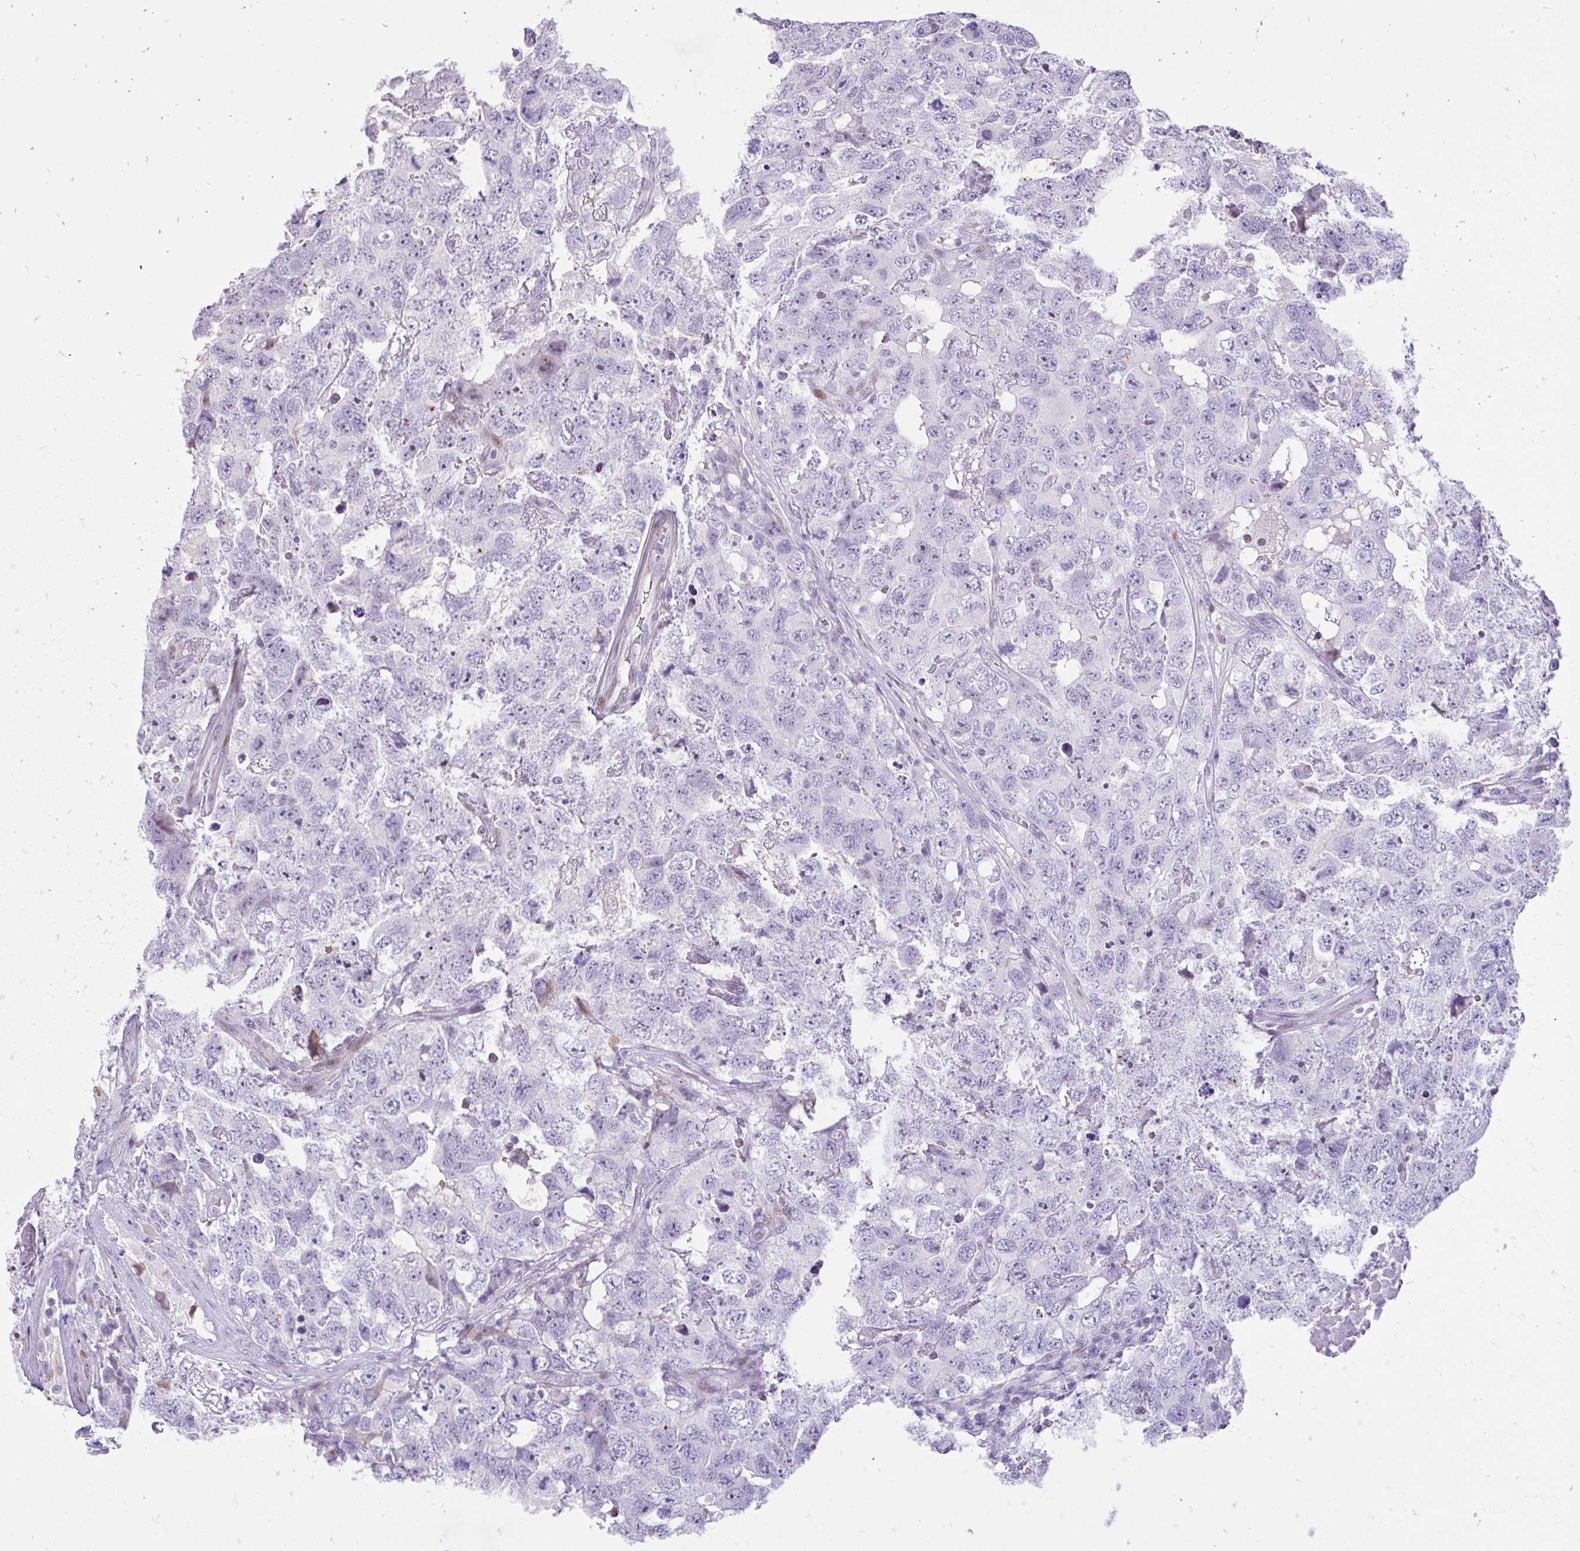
{"staining": {"intensity": "negative", "quantity": "none", "location": "none"}, "tissue": "testis cancer", "cell_type": "Tumor cells", "image_type": "cancer", "snomed": [{"axis": "morphology", "description": "Carcinoma, Embryonal, NOS"}, {"axis": "topography", "description": "Testis"}], "caption": "DAB immunohistochemical staining of testis cancer (embryonal carcinoma) exhibits no significant expression in tumor cells. (Stains: DAB immunohistochemistry (IHC) with hematoxylin counter stain, Microscopy: brightfield microscopy at high magnification).", "gene": "NHLH2", "patient": {"sex": "male", "age": 22}}